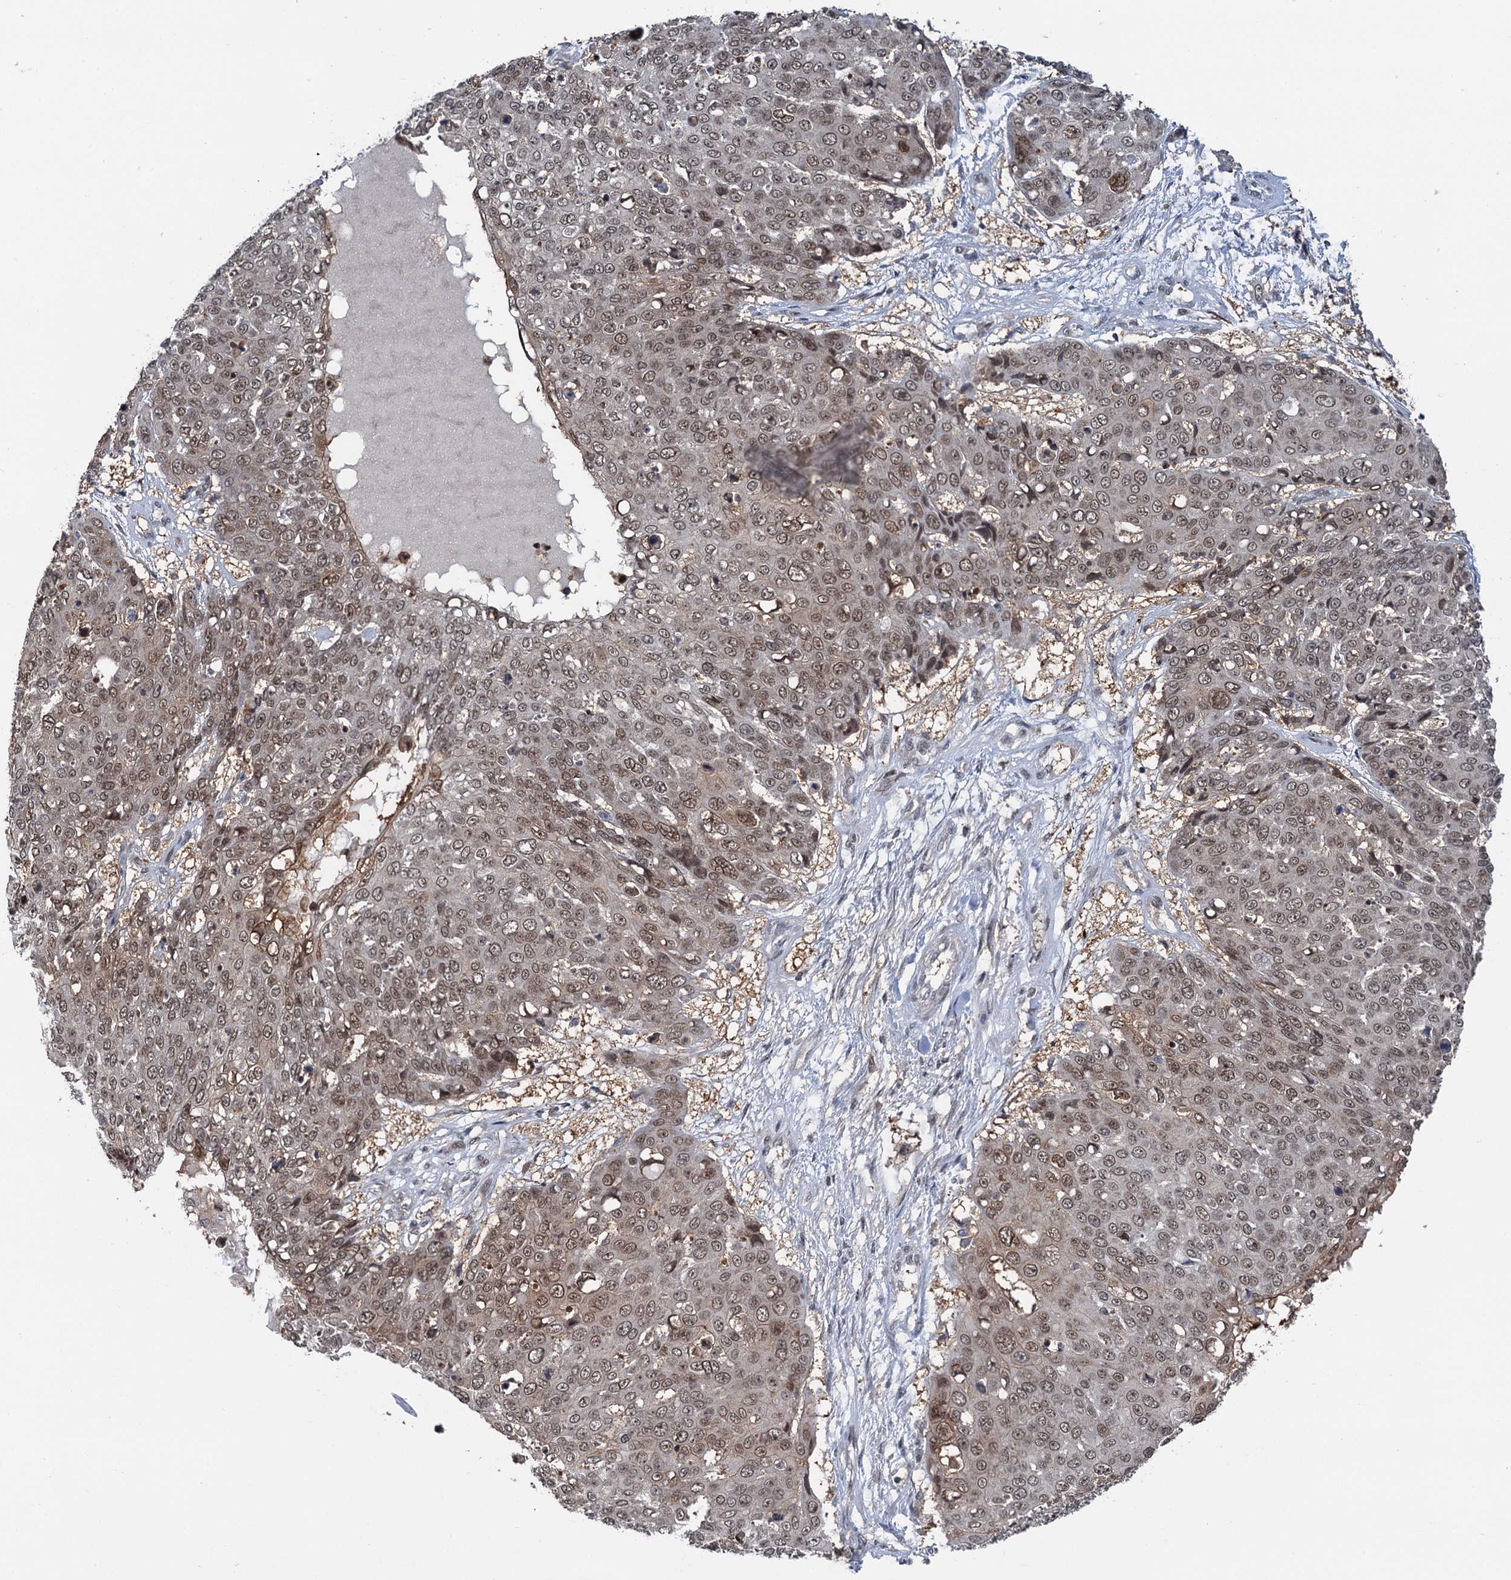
{"staining": {"intensity": "moderate", "quantity": "25%-75%", "location": "nuclear"}, "tissue": "skin cancer", "cell_type": "Tumor cells", "image_type": "cancer", "snomed": [{"axis": "morphology", "description": "Squamous cell carcinoma, NOS"}, {"axis": "topography", "description": "Skin"}], "caption": "Immunohistochemical staining of skin cancer (squamous cell carcinoma) displays medium levels of moderate nuclear protein expression in about 25%-75% of tumor cells.", "gene": "ZNF609", "patient": {"sex": "male", "age": 71}}